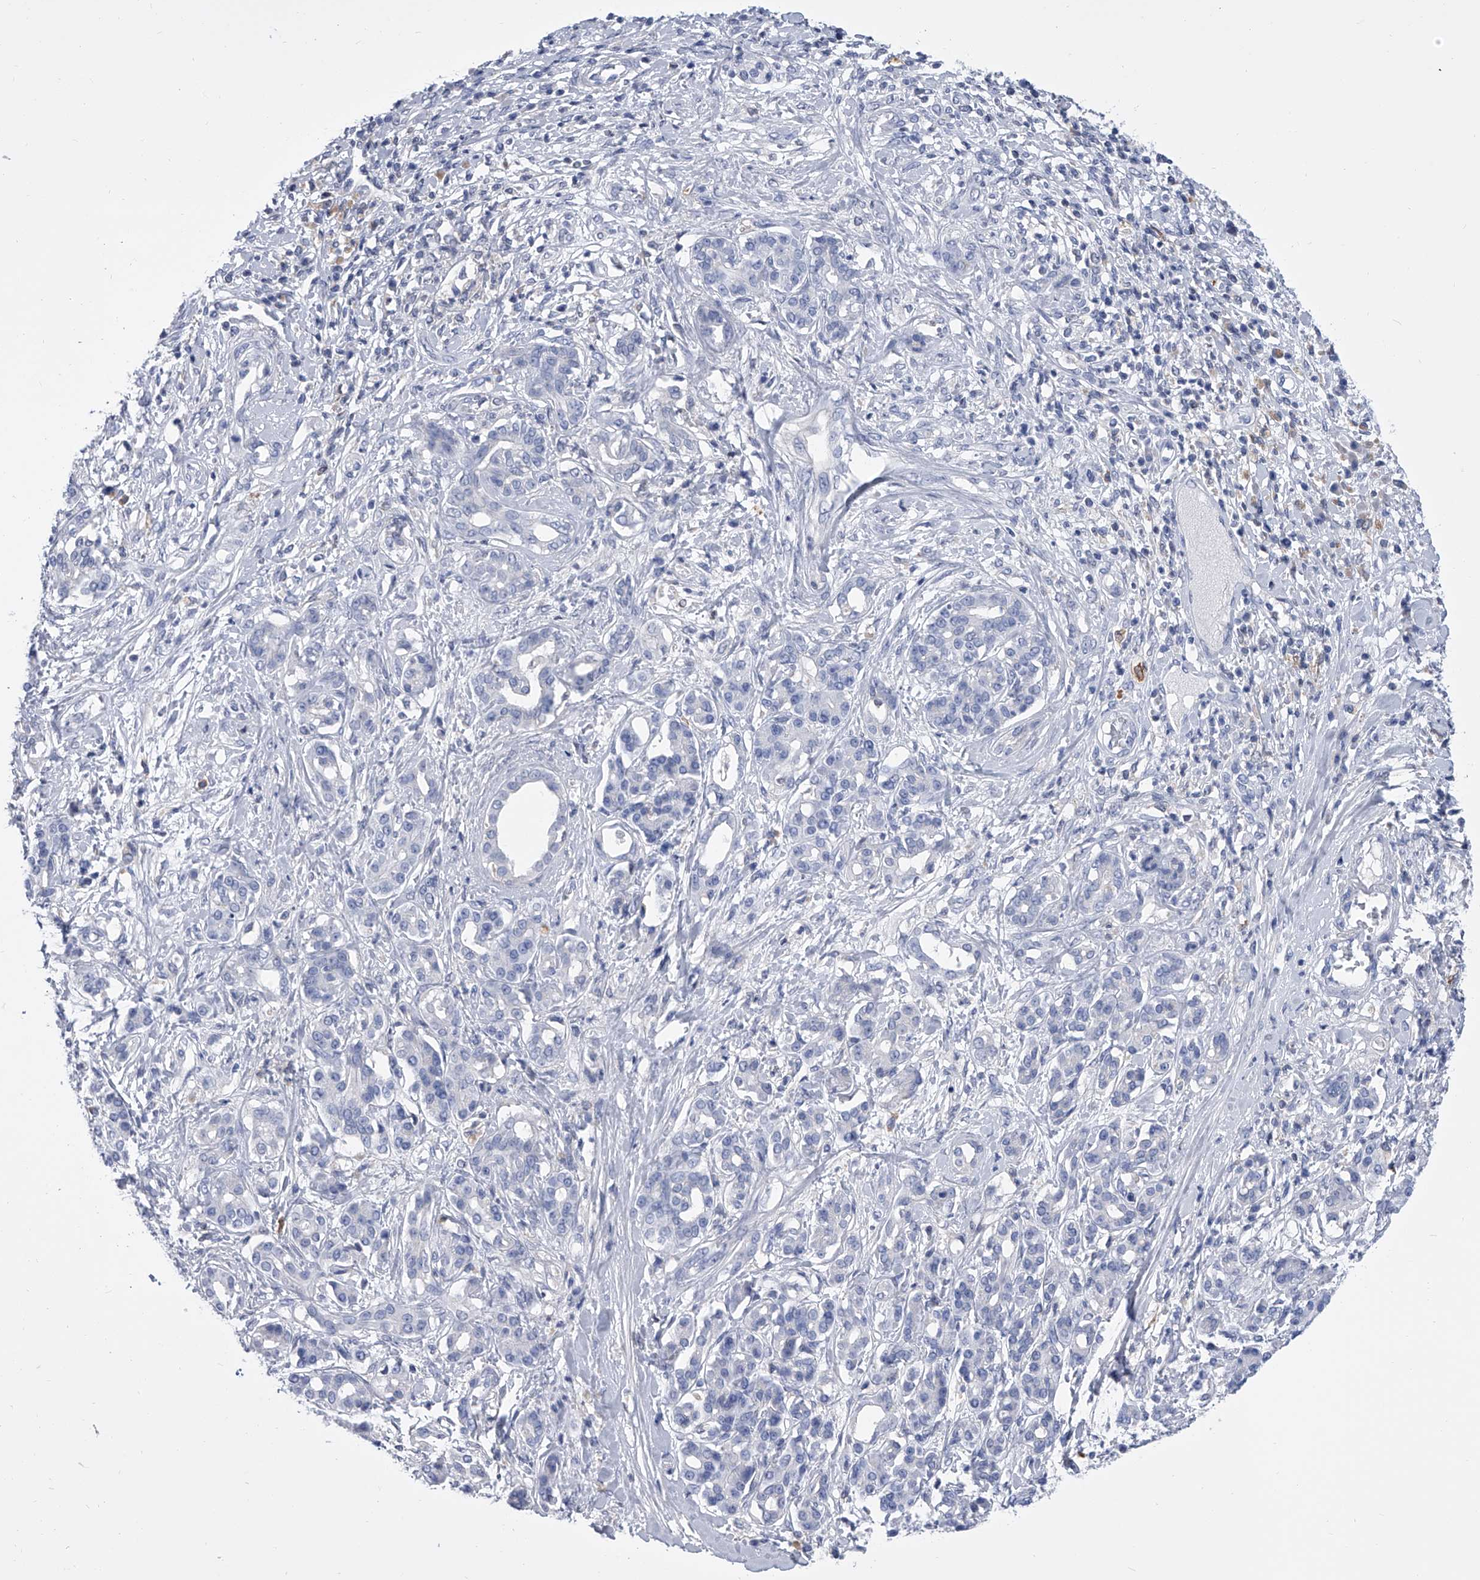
{"staining": {"intensity": "negative", "quantity": "none", "location": "none"}, "tissue": "pancreatic cancer", "cell_type": "Tumor cells", "image_type": "cancer", "snomed": [{"axis": "morphology", "description": "Adenocarcinoma, NOS"}, {"axis": "topography", "description": "Pancreas"}], "caption": "Tumor cells are negative for protein expression in human adenocarcinoma (pancreatic).", "gene": "SERPINB9", "patient": {"sex": "female", "age": 56}}